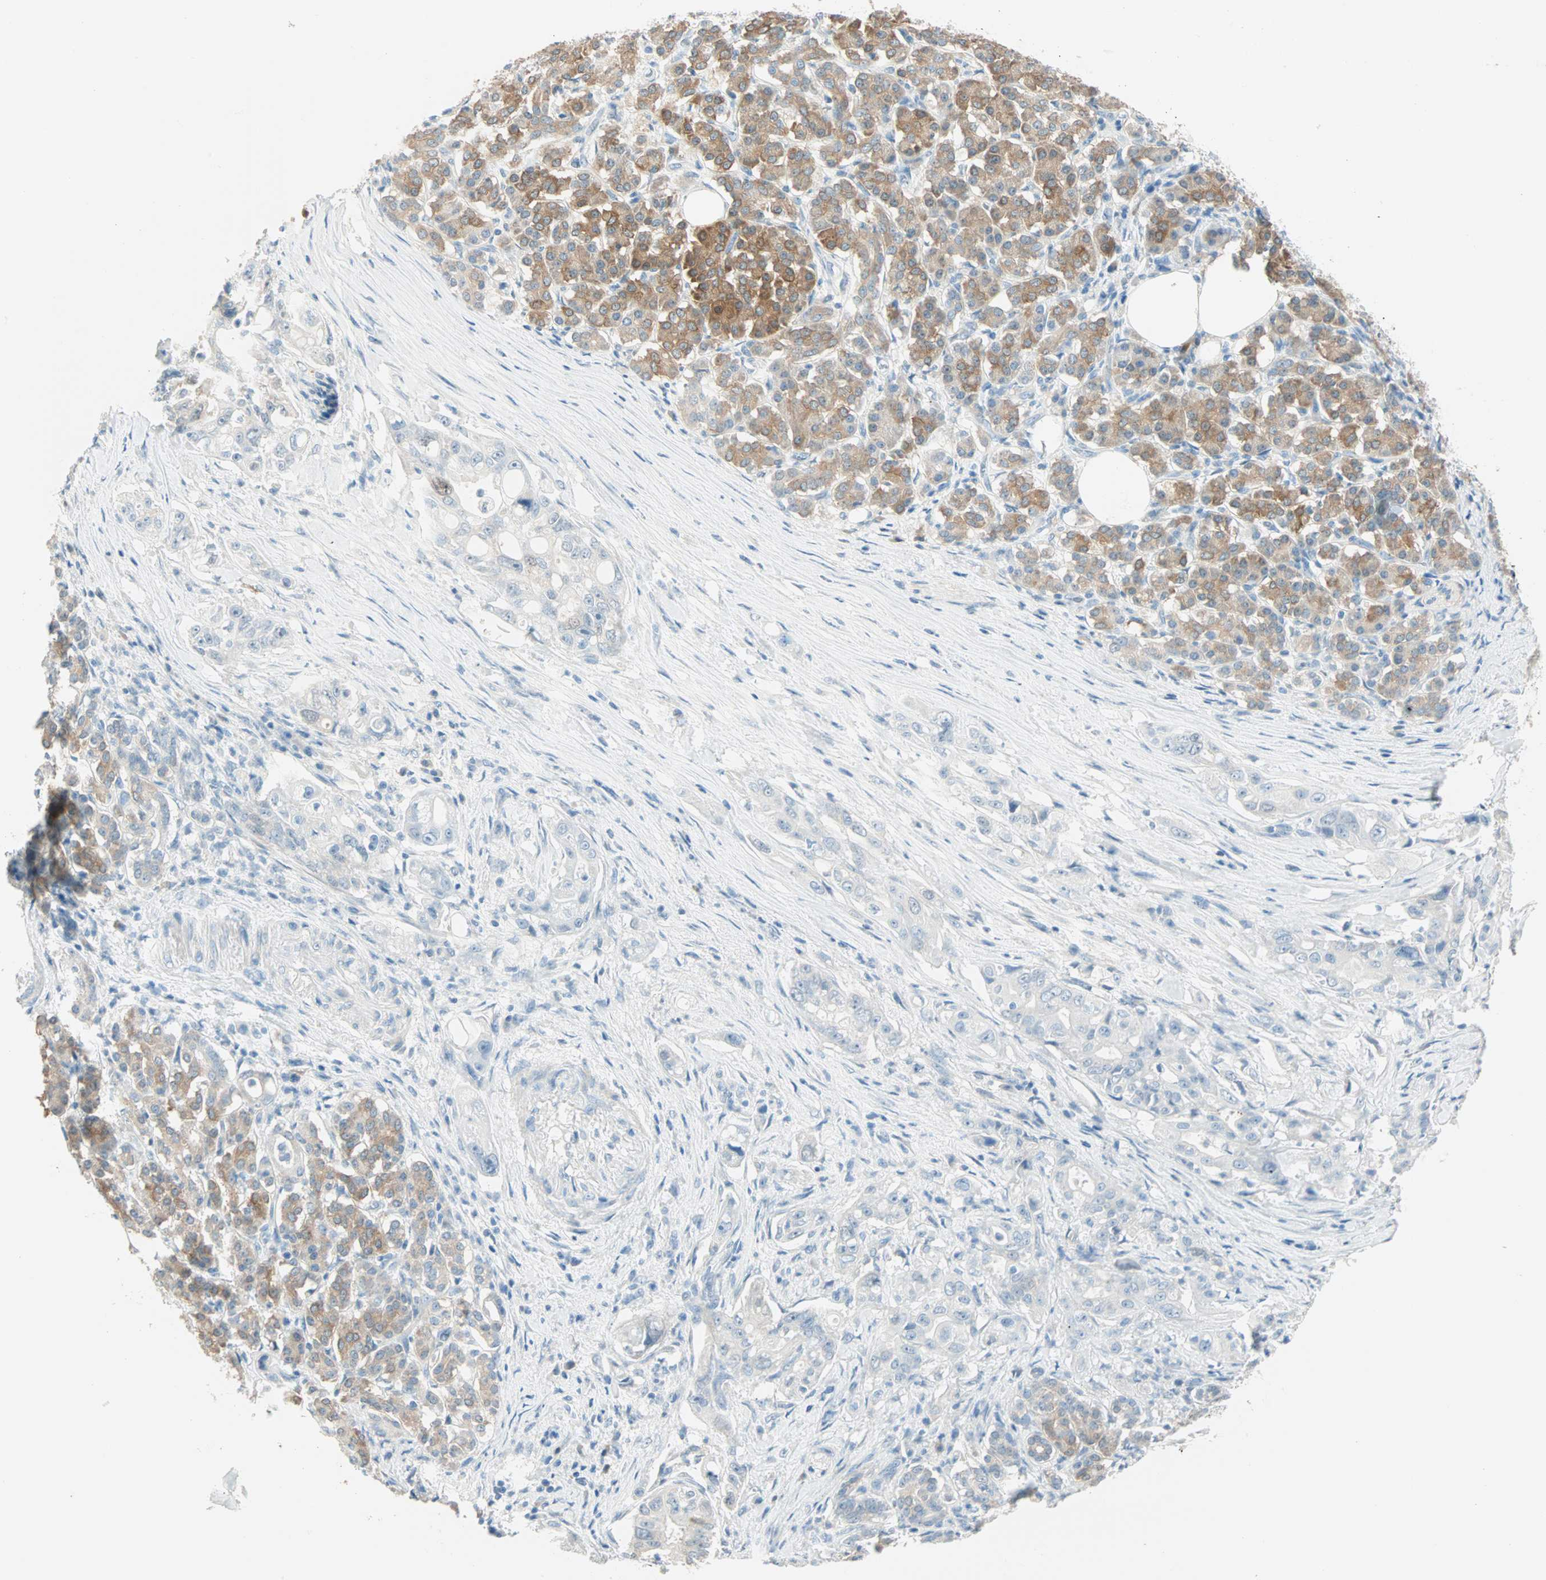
{"staining": {"intensity": "negative", "quantity": "none", "location": "none"}, "tissue": "pancreatic cancer", "cell_type": "Tumor cells", "image_type": "cancer", "snomed": [{"axis": "morphology", "description": "Normal tissue, NOS"}, {"axis": "topography", "description": "Pancreas"}], "caption": "A micrograph of pancreatic cancer stained for a protein displays no brown staining in tumor cells. (DAB IHC, high magnification).", "gene": "ATF6", "patient": {"sex": "male", "age": 42}}